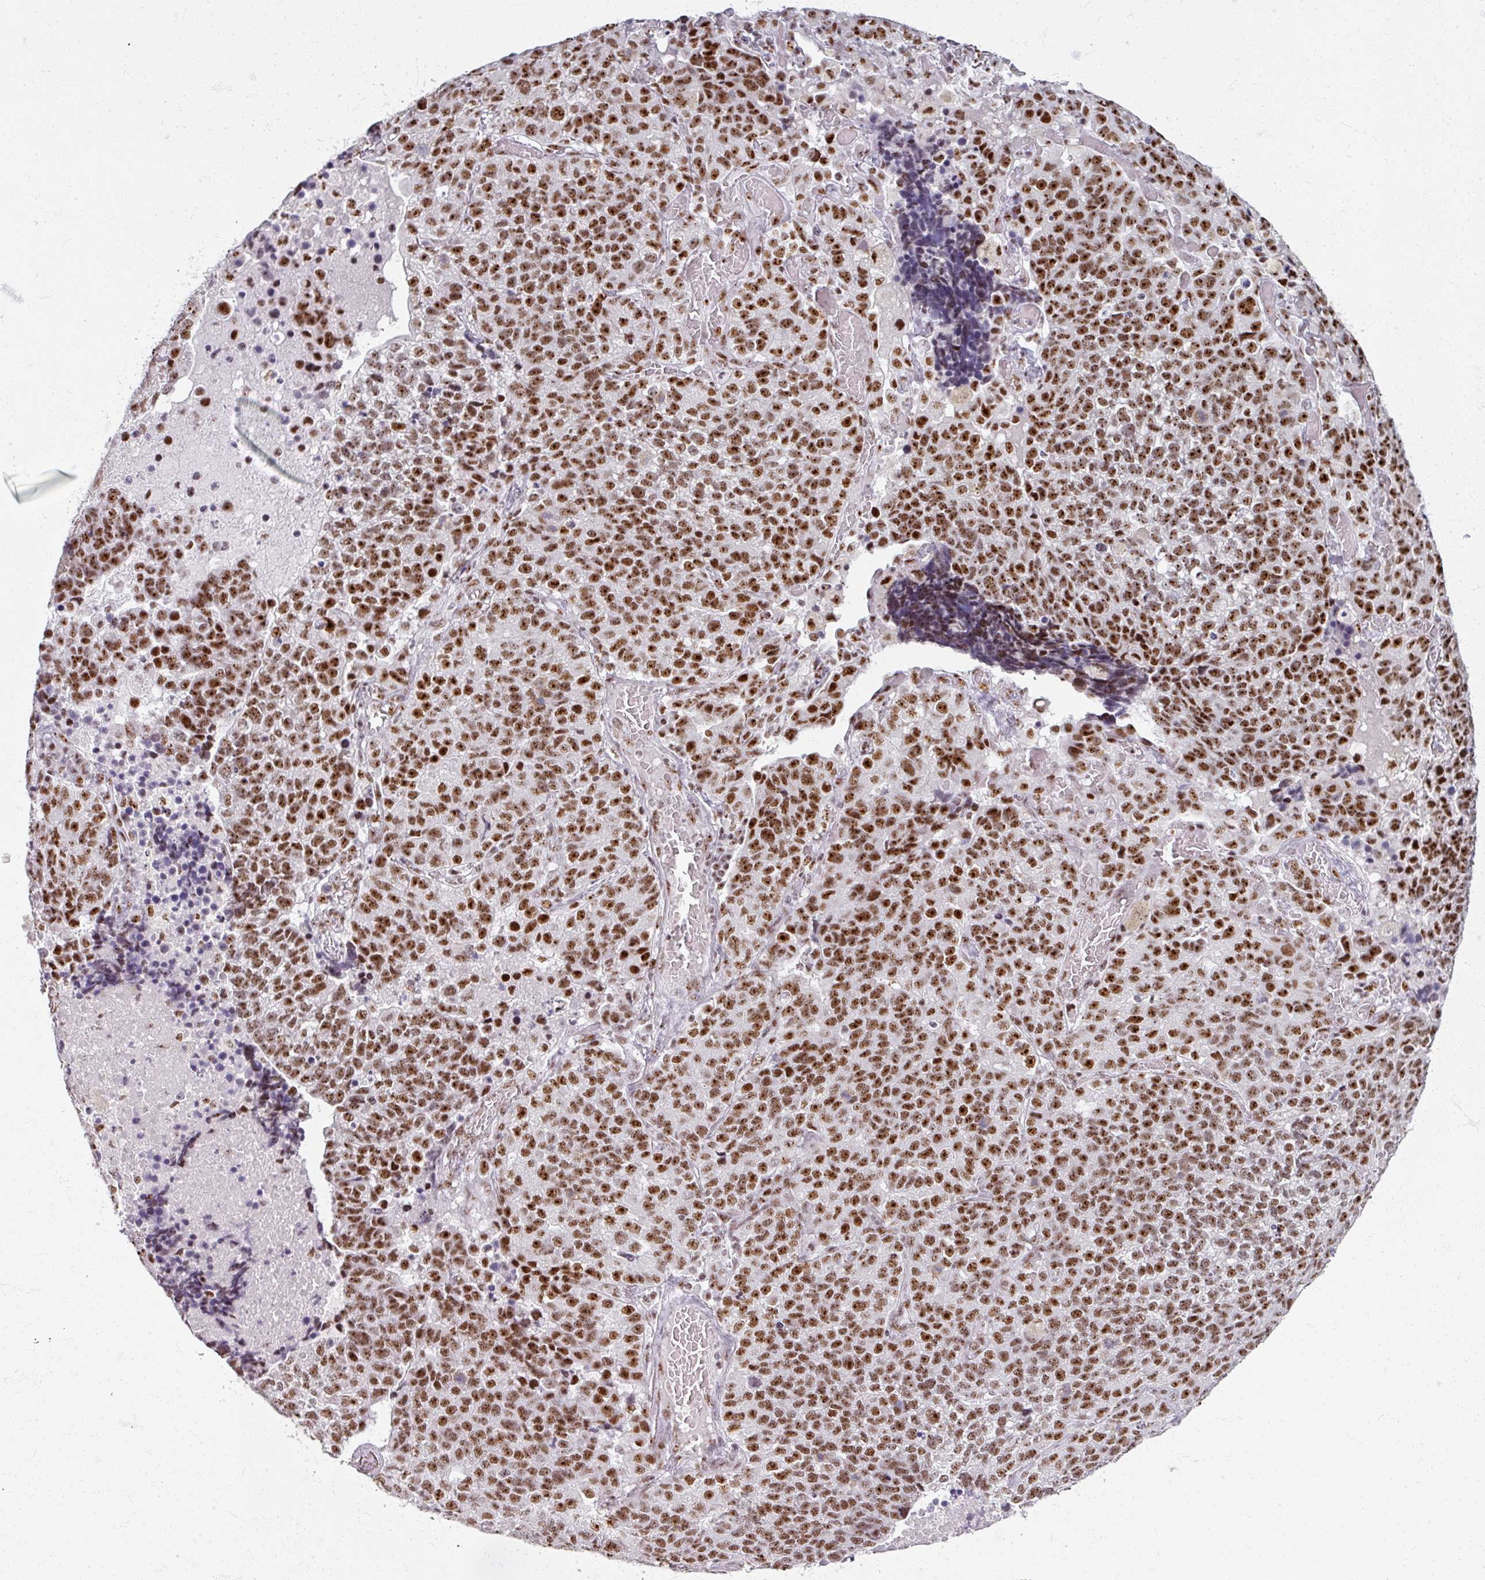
{"staining": {"intensity": "strong", "quantity": ">75%", "location": "nuclear"}, "tissue": "lung cancer", "cell_type": "Tumor cells", "image_type": "cancer", "snomed": [{"axis": "morphology", "description": "Adenocarcinoma, NOS"}, {"axis": "topography", "description": "Lung"}], "caption": "Immunohistochemistry of human lung adenocarcinoma reveals high levels of strong nuclear staining in approximately >75% of tumor cells. (DAB IHC, brown staining for protein, blue staining for nuclei).", "gene": "ADAR", "patient": {"sex": "male", "age": 49}}